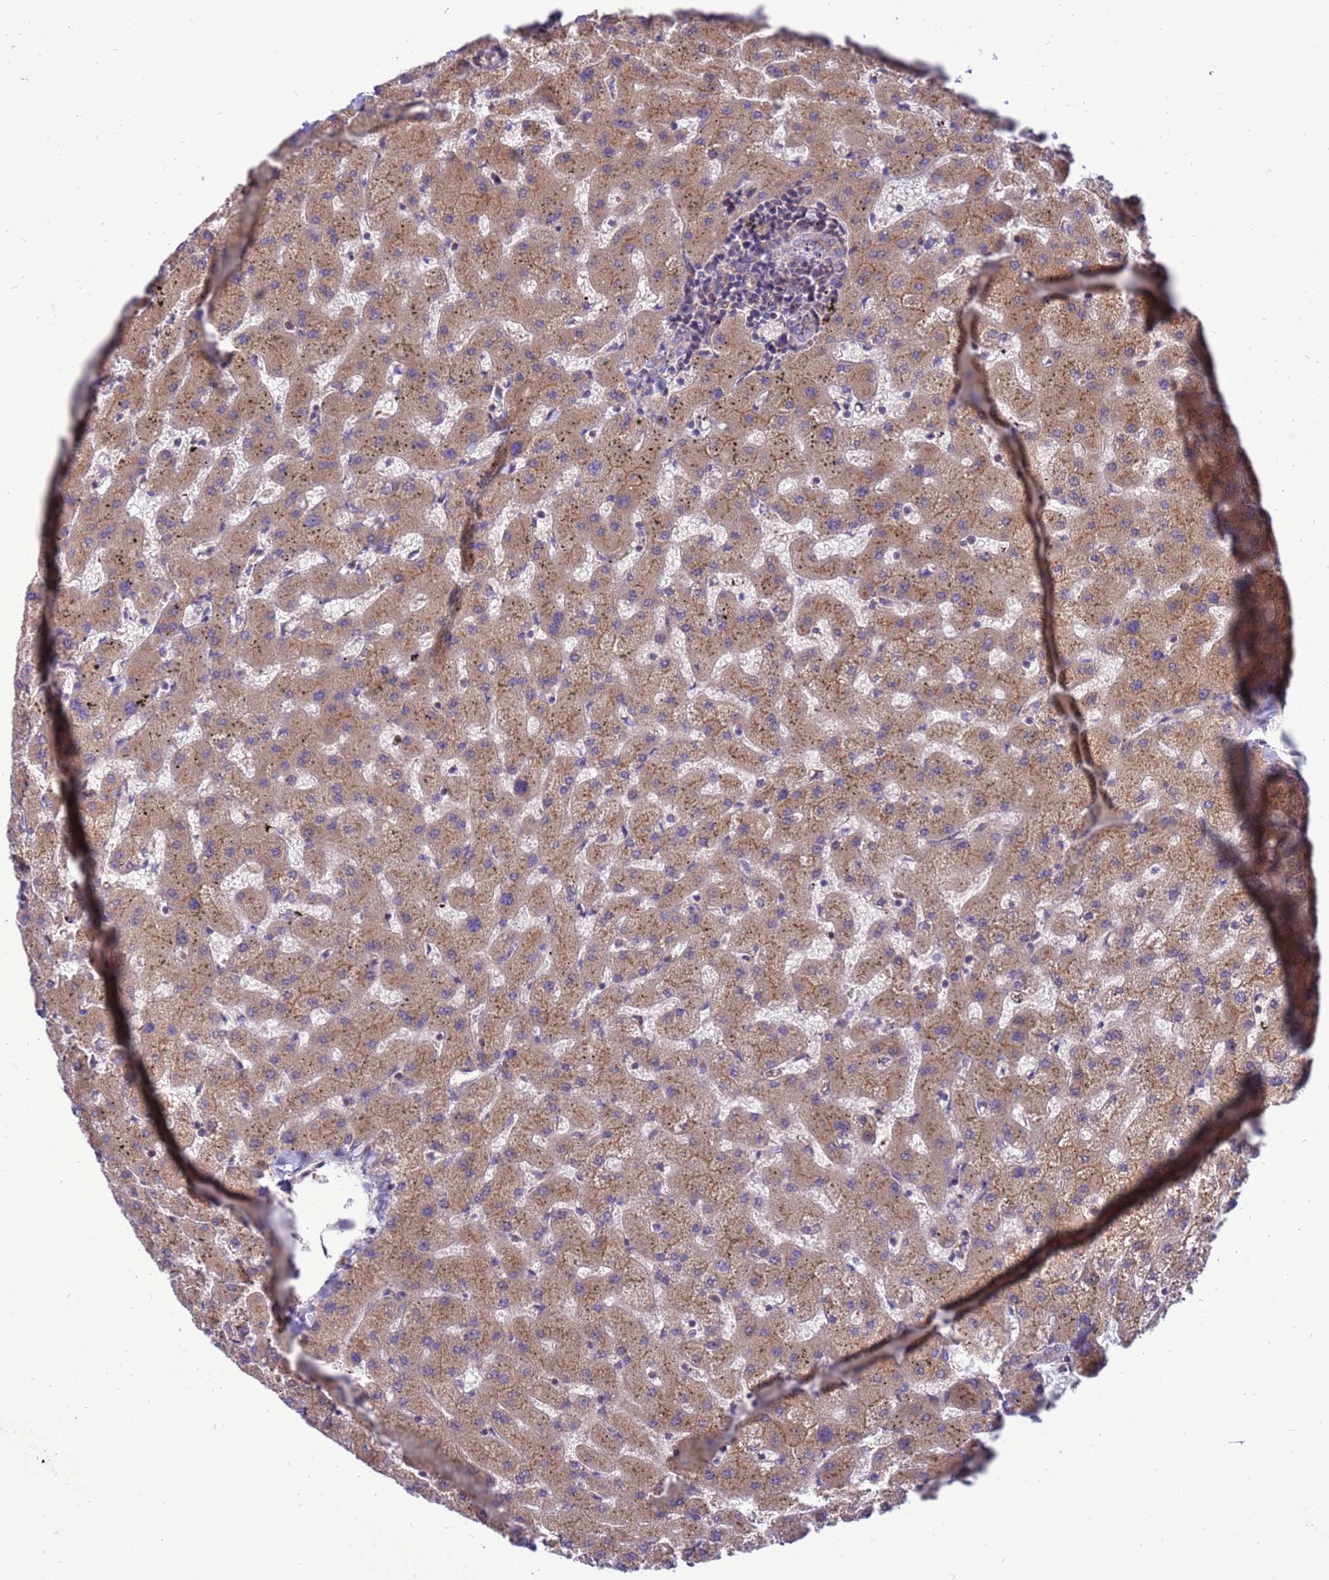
{"staining": {"intensity": "moderate", "quantity": "25%-75%", "location": "cytoplasmic/membranous"}, "tissue": "liver", "cell_type": "Cholangiocytes", "image_type": "normal", "snomed": [{"axis": "morphology", "description": "Normal tissue, NOS"}, {"axis": "topography", "description": "Liver"}], "caption": "Approximately 25%-75% of cholangiocytes in unremarkable liver reveal moderate cytoplasmic/membranous protein expression as visualized by brown immunohistochemical staining.", "gene": "ZC3HAV1", "patient": {"sex": "female", "age": 63}}